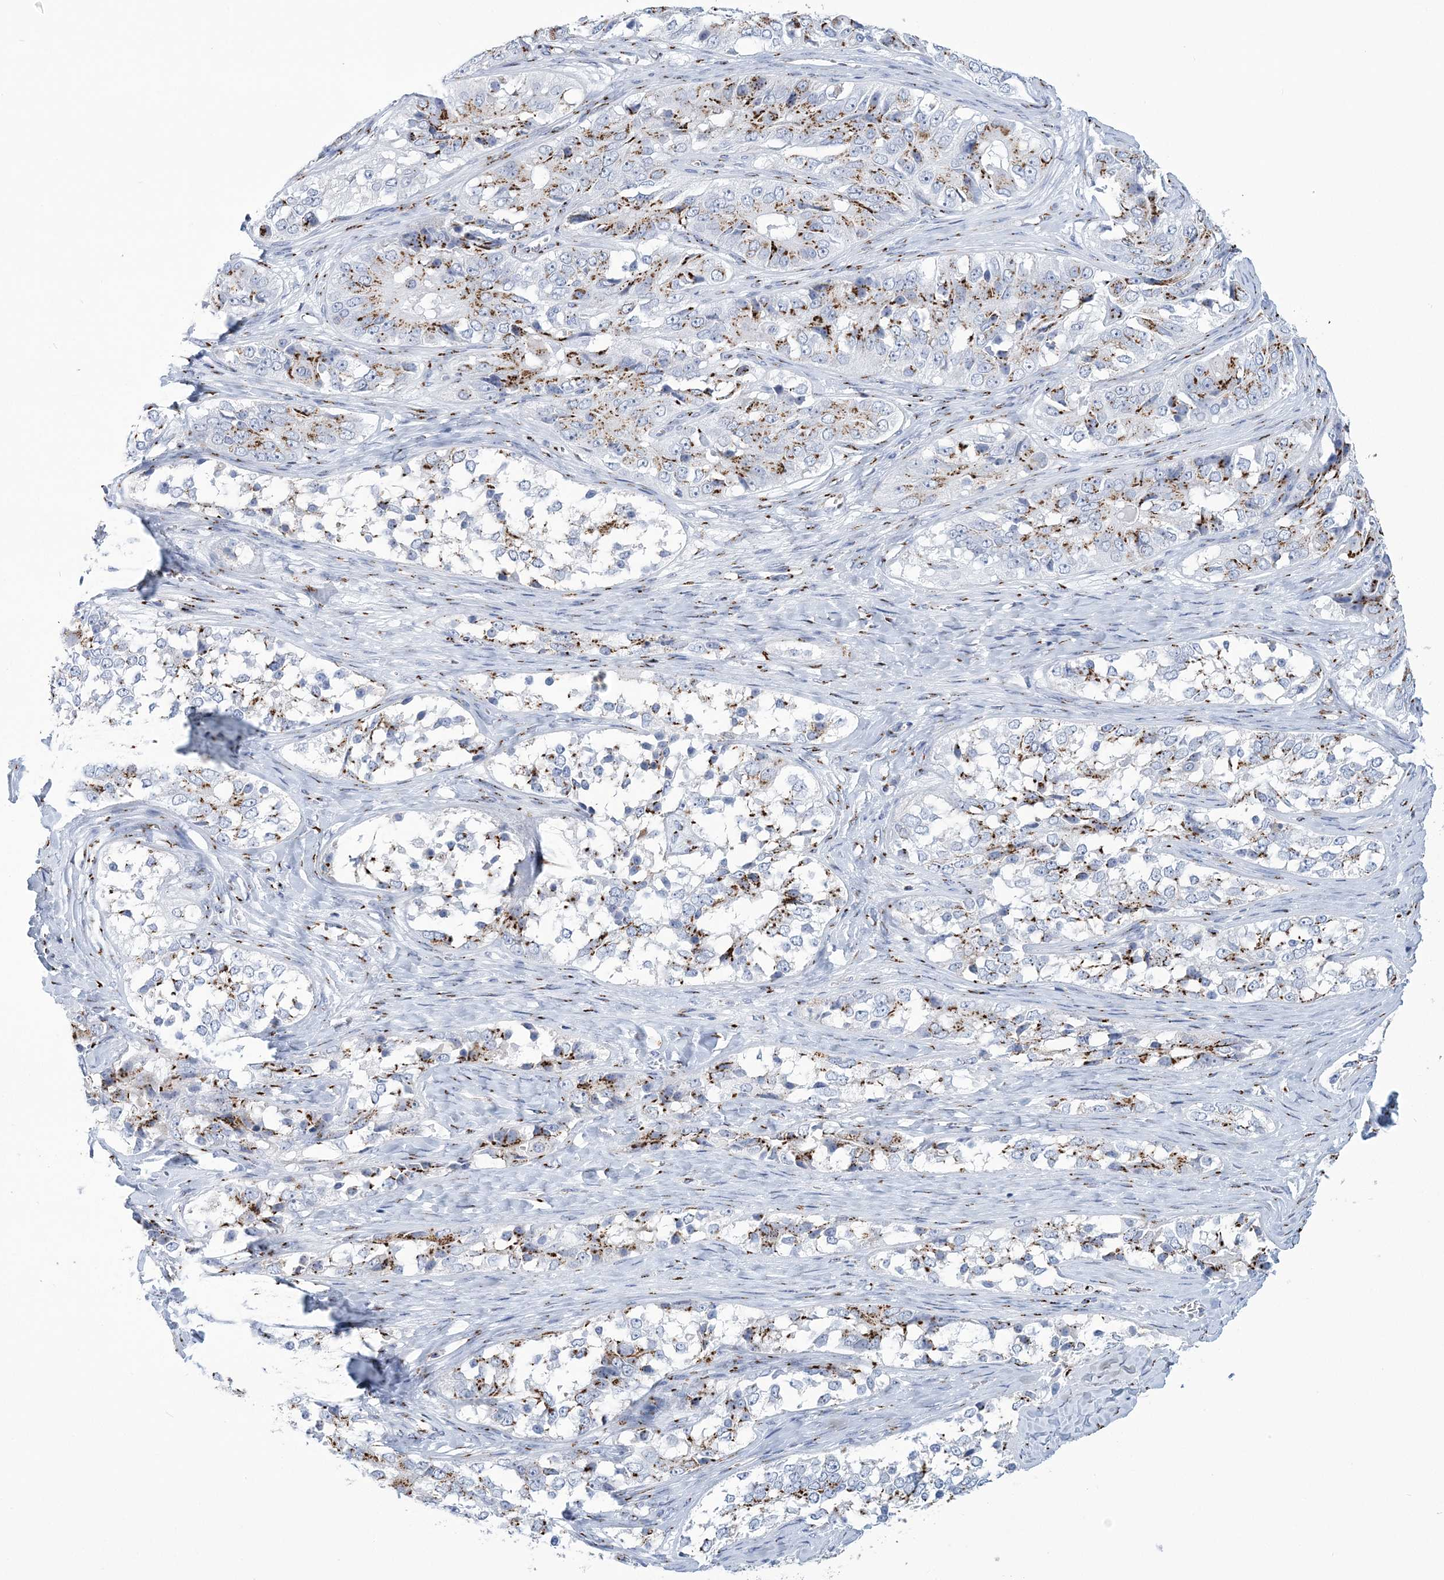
{"staining": {"intensity": "moderate", "quantity": ">75%", "location": "cytoplasmic/membranous"}, "tissue": "ovarian cancer", "cell_type": "Tumor cells", "image_type": "cancer", "snomed": [{"axis": "morphology", "description": "Carcinoma, endometroid"}, {"axis": "topography", "description": "Ovary"}], "caption": "Ovarian cancer (endometroid carcinoma) stained with immunohistochemistry (IHC) exhibits moderate cytoplasmic/membranous expression in approximately >75% of tumor cells.", "gene": "SLX9", "patient": {"sex": "female", "age": 51}}